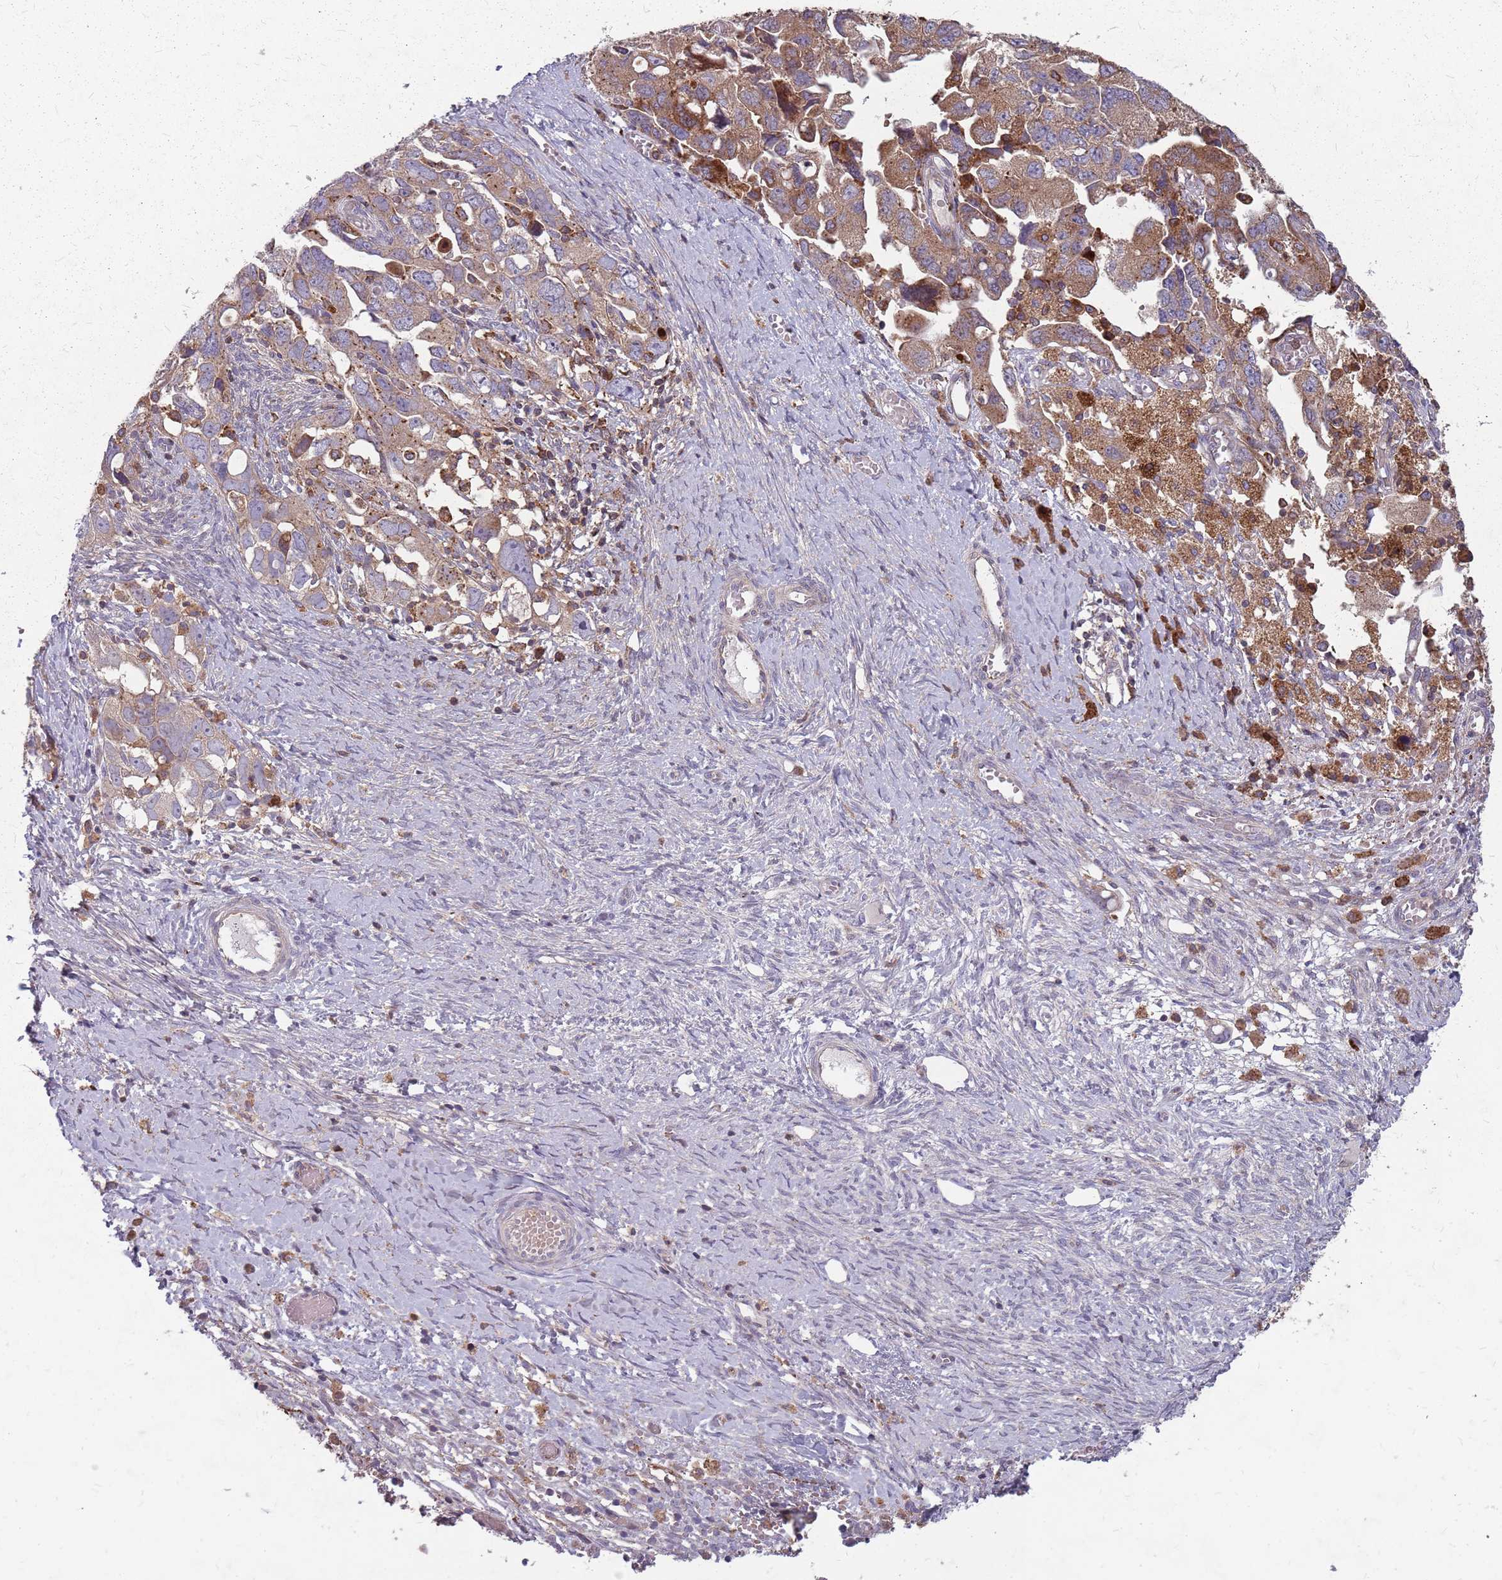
{"staining": {"intensity": "moderate", "quantity": ">75%", "location": "cytoplasmic/membranous"}, "tissue": "ovarian cancer", "cell_type": "Tumor cells", "image_type": "cancer", "snomed": [{"axis": "morphology", "description": "Carcinoma, NOS"}, {"axis": "morphology", "description": "Cystadenocarcinoma, serous, NOS"}, {"axis": "topography", "description": "Ovary"}], "caption": "Tumor cells show medium levels of moderate cytoplasmic/membranous positivity in approximately >75% of cells in ovarian cancer (serous cystadenocarcinoma).", "gene": "NME4", "patient": {"sex": "female", "age": 69}}